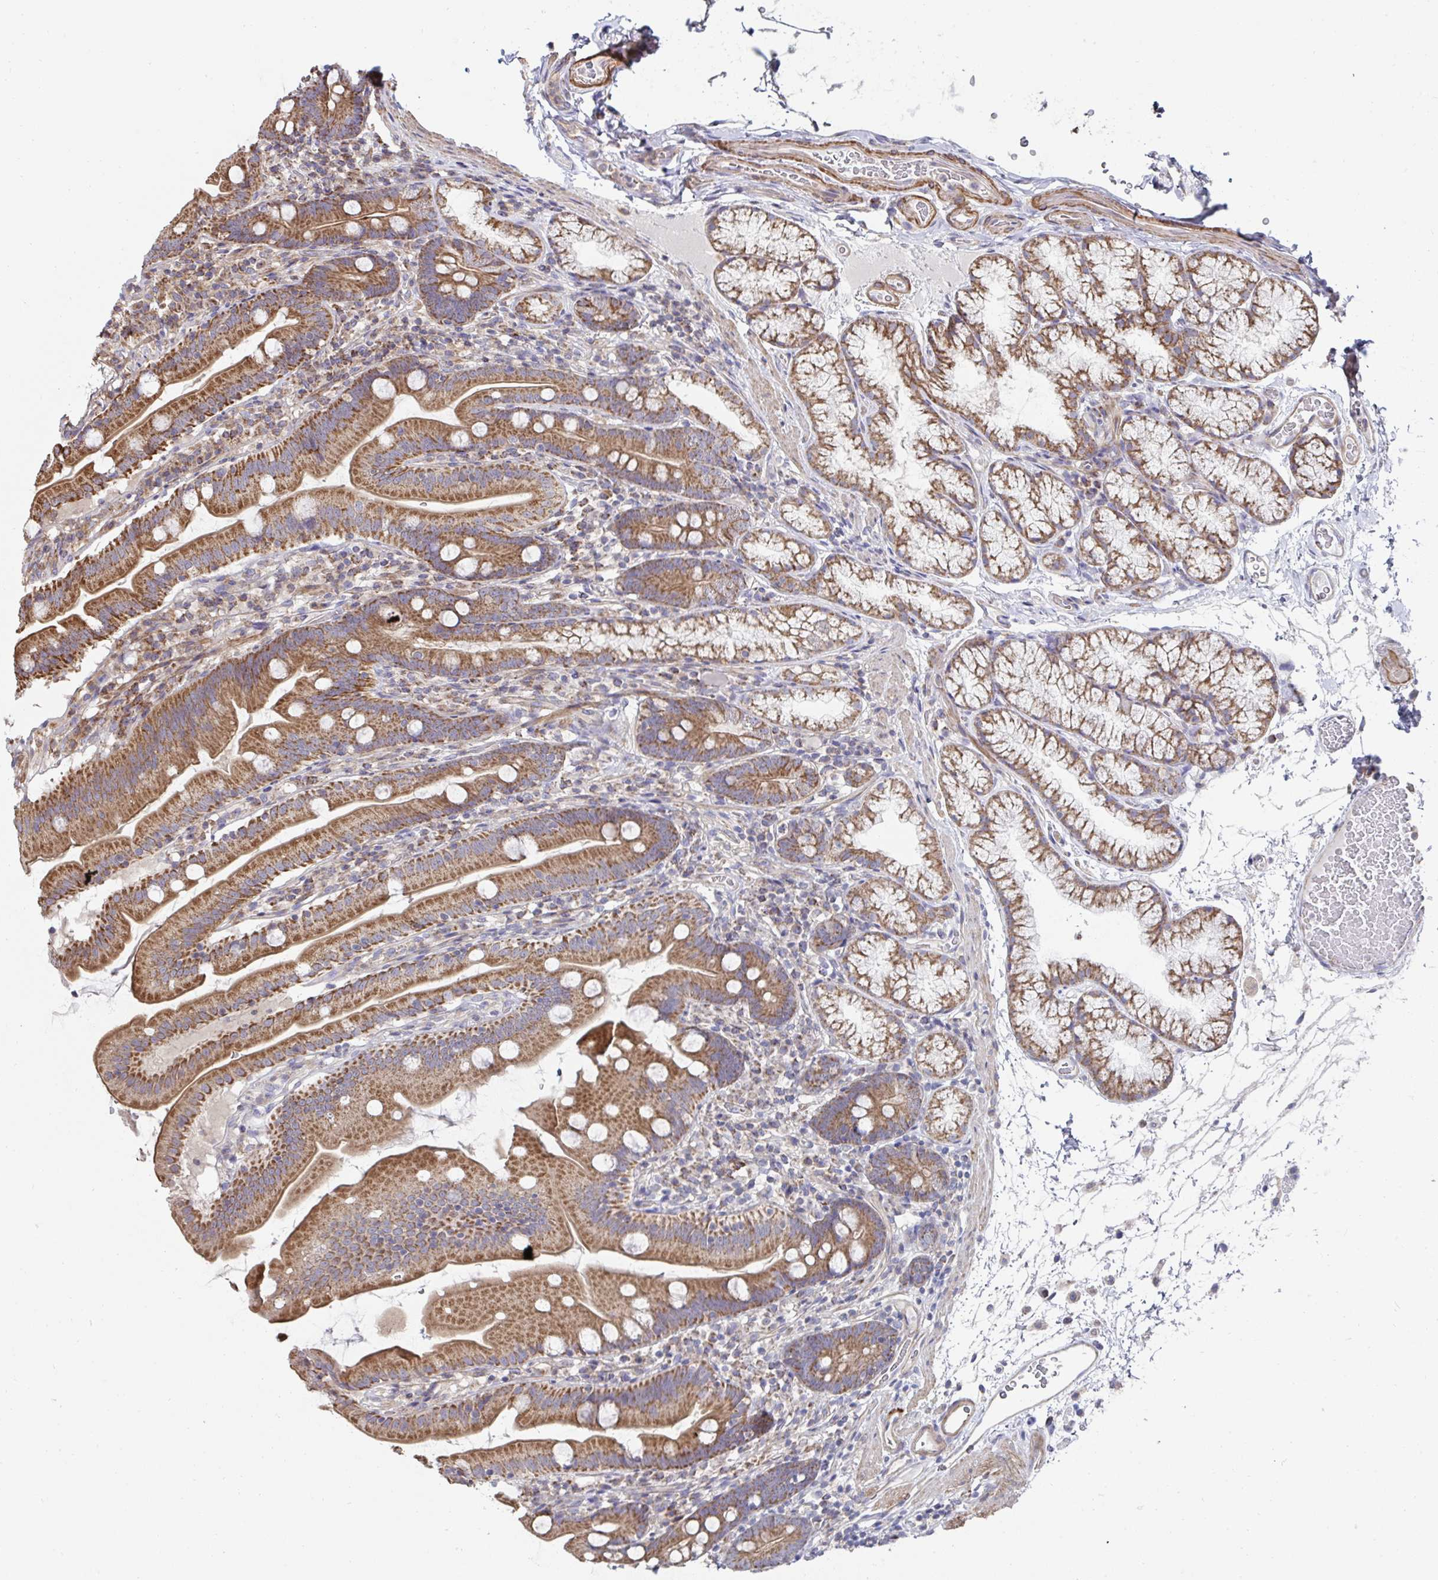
{"staining": {"intensity": "moderate", "quantity": ">75%", "location": "cytoplasmic/membranous"}, "tissue": "duodenum", "cell_type": "Glandular cells", "image_type": "normal", "snomed": [{"axis": "morphology", "description": "Normal tissue, NOS"}, {"axis": "topography", "description": "Duodenum"}], "caption": "This image reveals immunohistochemistry (IHC) staining of normal human duodenum, with medium moderate cytoplasmic/membranous expression in about >75% of glandular cells.", "gene": "DZANK1", "patient": {"sex": "female", "age": 67}}